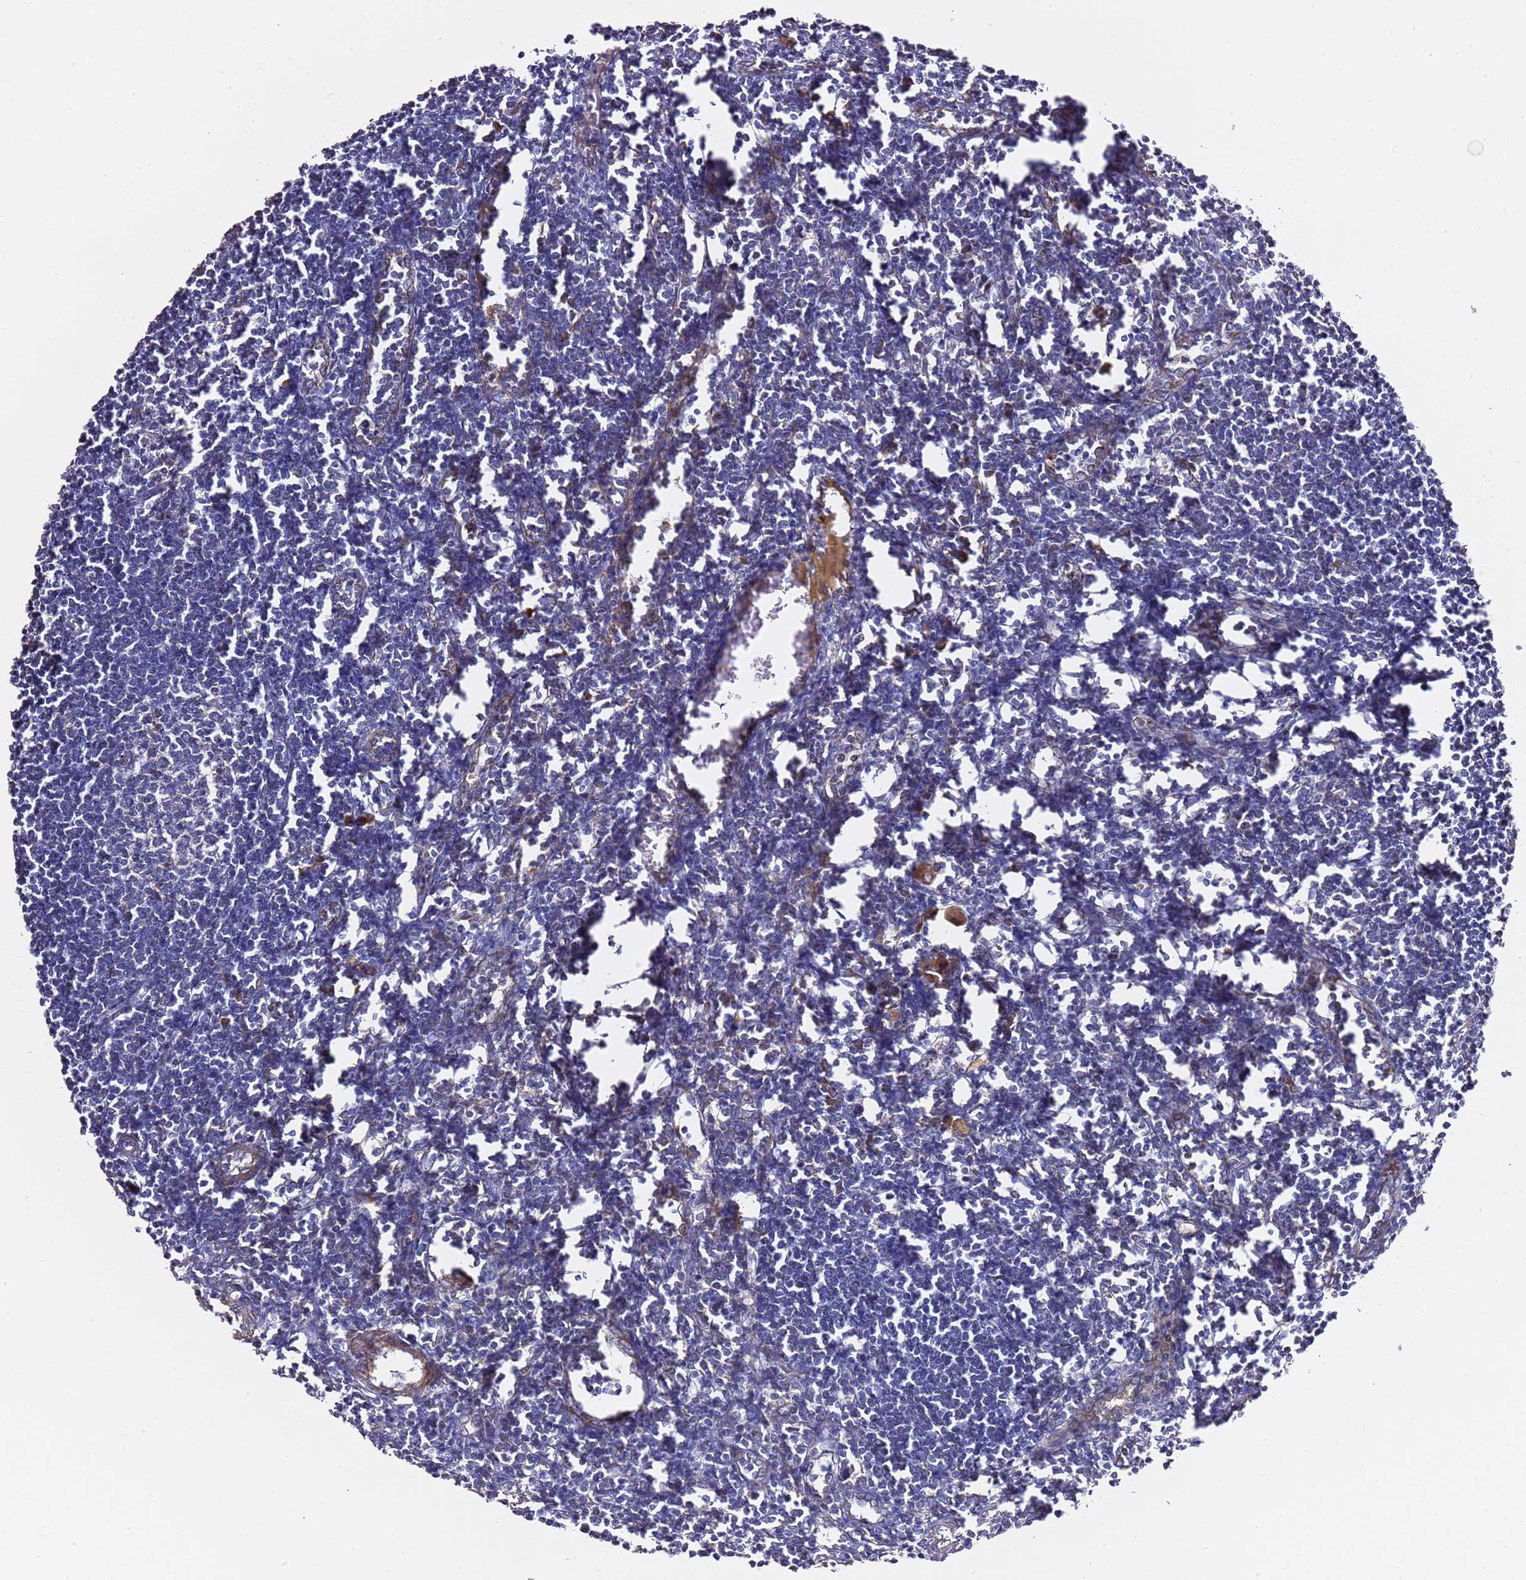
{"staining": {"intensity": "negative", "quantity": "none", "location": "none"}, "tissue": "lymph node", "cell_type": "Germinal center cells", "image_type": "normal", "snomed": [{"axis": "morphology", "description": "Normal tissue, NOS"}, {"axis": "morphology", "description": "Malignant melanoma, Metastatic site"}, {"axis": "topography", "description": "Lymph node"}], "caption": "Immunohistochemistry of benign lymph node shows no positivity in germinal center cells. The staining is performed using DAB brown chromogen with nuclei counter-stained in using hematoxylin.", "gene": "EPS8L1", "patient": {"sex": "male", "age": 41}}